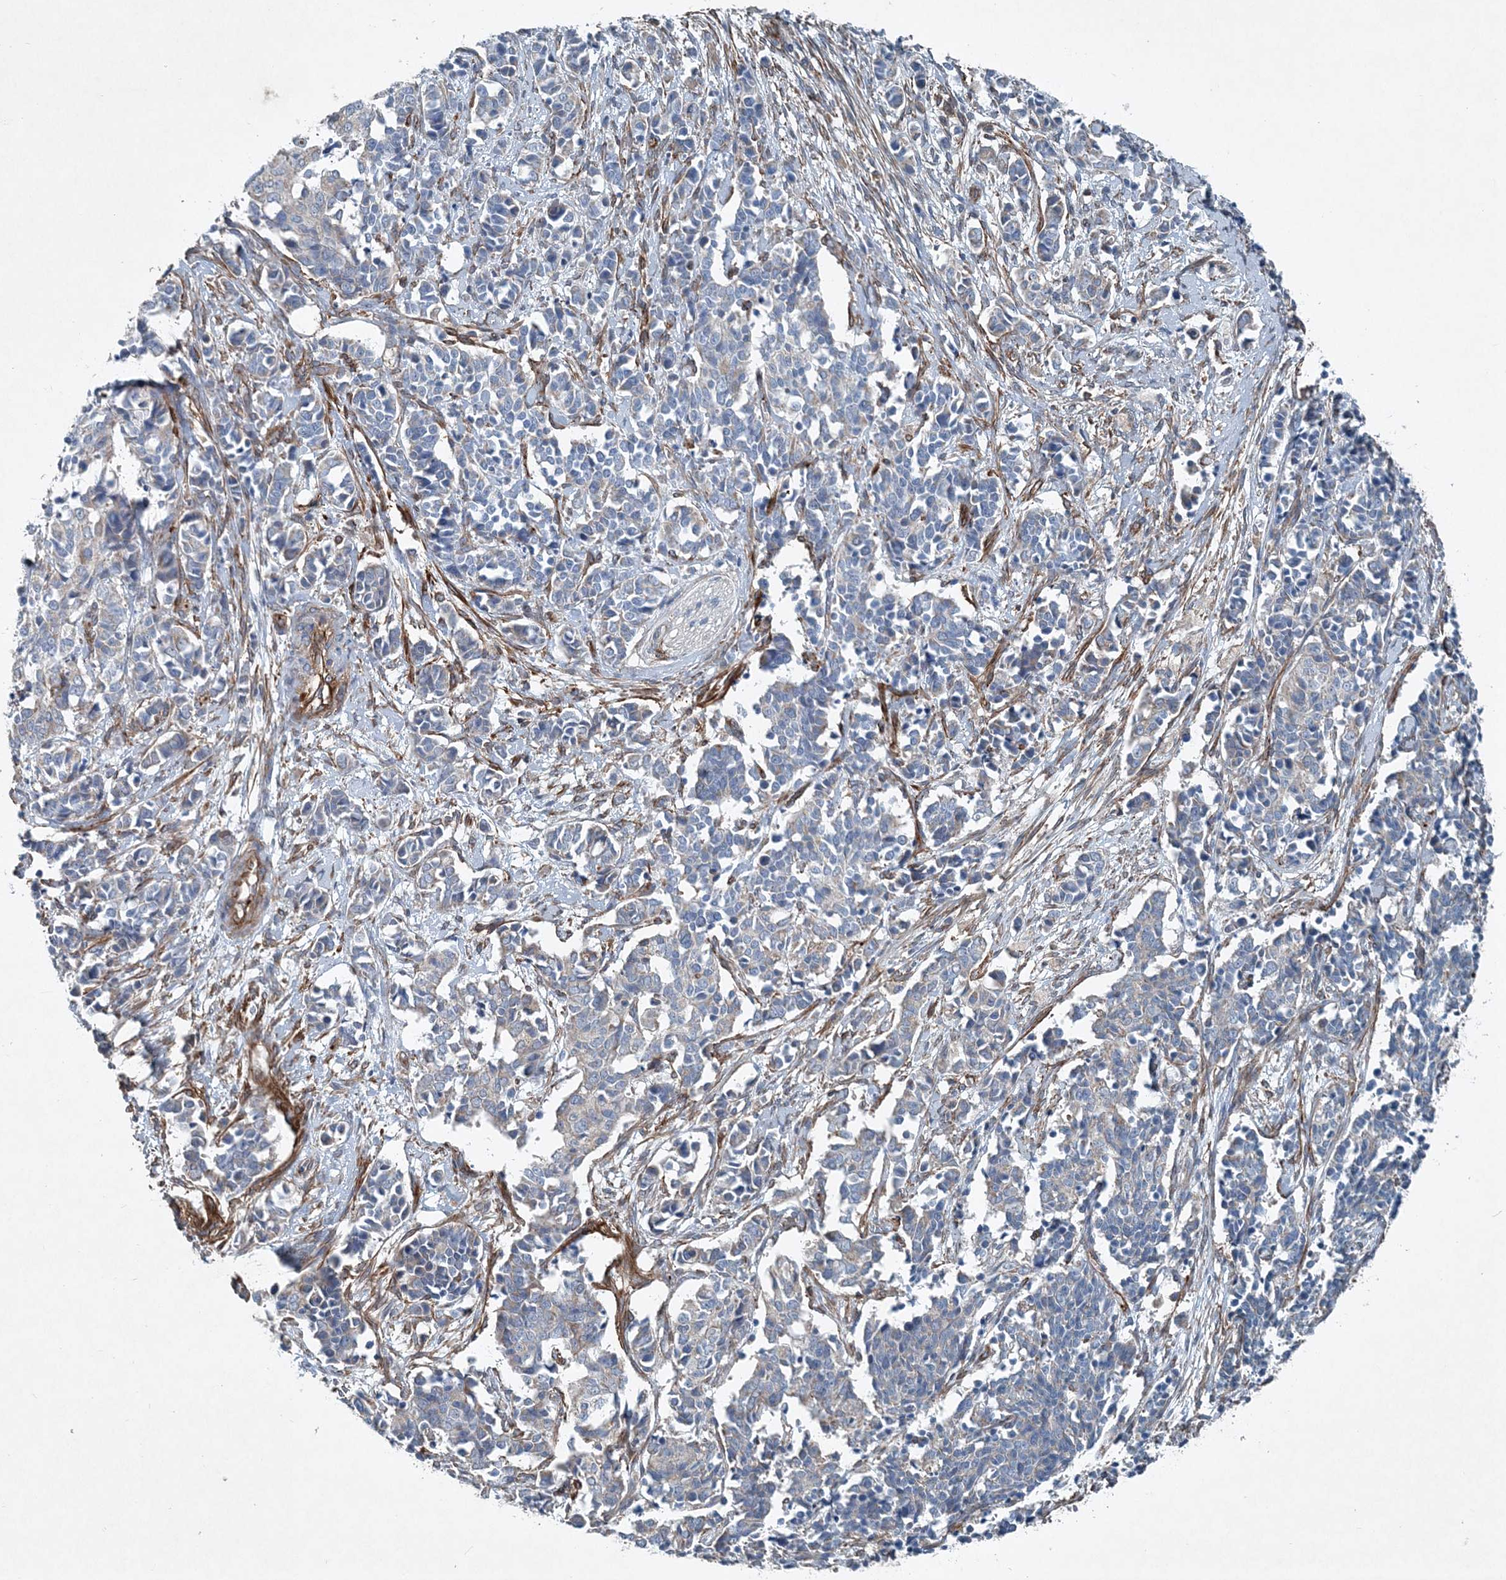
{"staining": {"intensity": "negative", "quantity": "none", "location": "none"}, "tissue": "cervical cancer", "cell_type": "Tumor cells", "image_type": "cancer", "snomed": [{"axis": "morphology", "description": "Normal tissue, NOS"}, {"axis": "morphology", "description": "Squamous cell carcinoma, NOS"}, {"axis": "topography", "description": "Cervix"}], "caption": "Cervical cancer was stained to show a protein in brown. There is no significant positivity in tumor cells.", "gene": "DGUOK", "patient": {"sex": "female", "age": 35}}